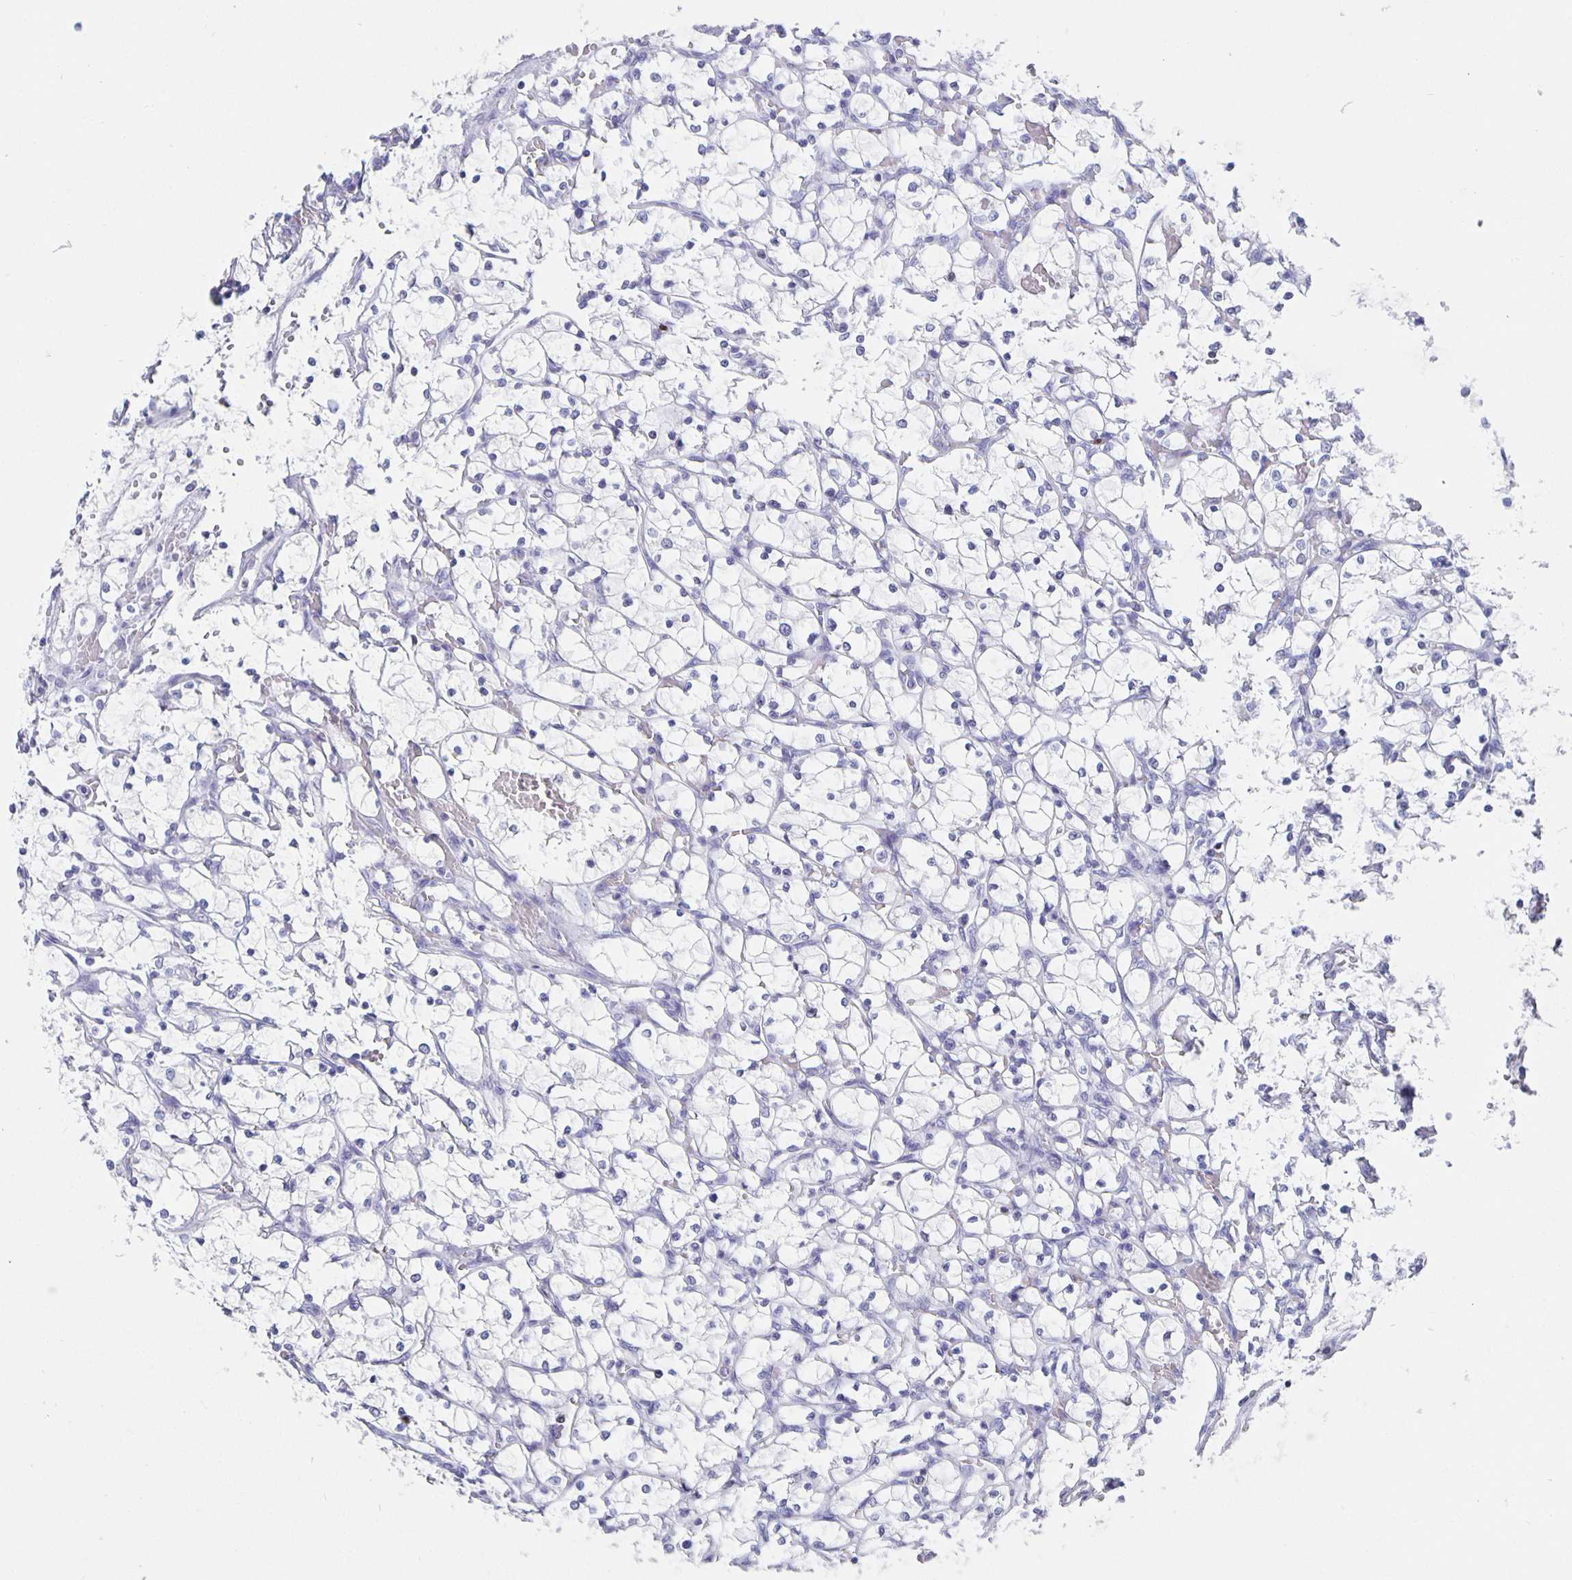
{"staining": {"intensity": "negative", "quantity": "none", "location": "none"}, "tissue": "renal cancer", "cell_type": "Tumor cells", "image_type": "cancer", "snomed": [{"axis": "morphology", "description": "Adenocarcinoma, NOS"}, {"axis": "topography", "description": "Kidney"}], "caption": "DAB immunohistochemical staining of renal adenocarcinoma demonstrates no significant staining in tumor cells.", "gene": "SATB2", "patient": {"sex": "female", "age": 69}}